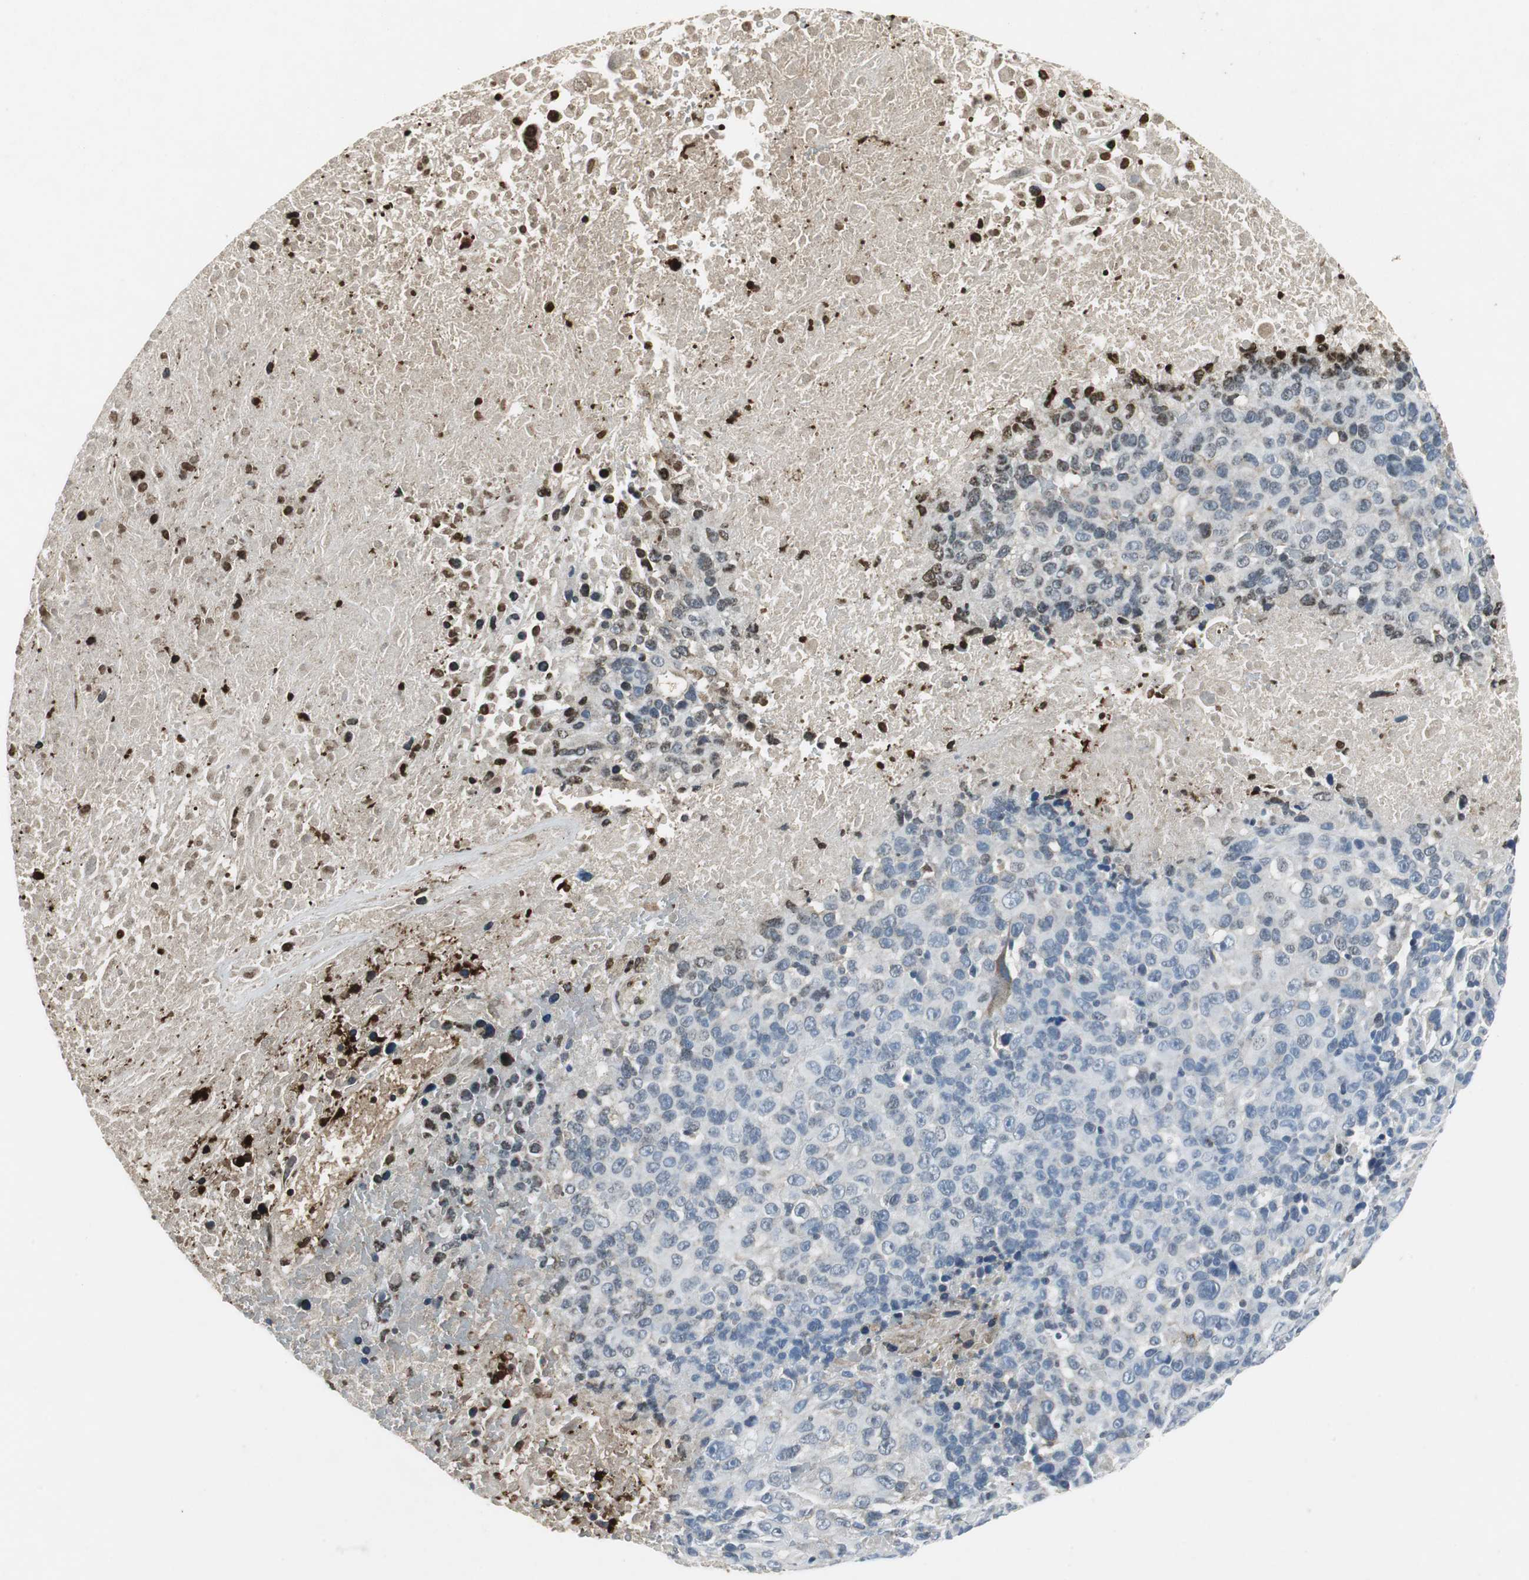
{"staining": {"intensity": "negative", "quantity": "none", "location": "none"}, "tissue": "melanoma", "cell_type": "Tumor cells", "image_type": "cancer", "snomed": [{"axis": "morphology", "description": "Malignant melanoma, Metastatic site"}, {"axis": "topography", "description": "Cerebral cortex"}], "caption": "The histopathology image demonstrates no staining of tumor cells in malignant melanoma (metastatic site).", "gene": "ORM1", "patient": {"sex": "female", "age": 52}}